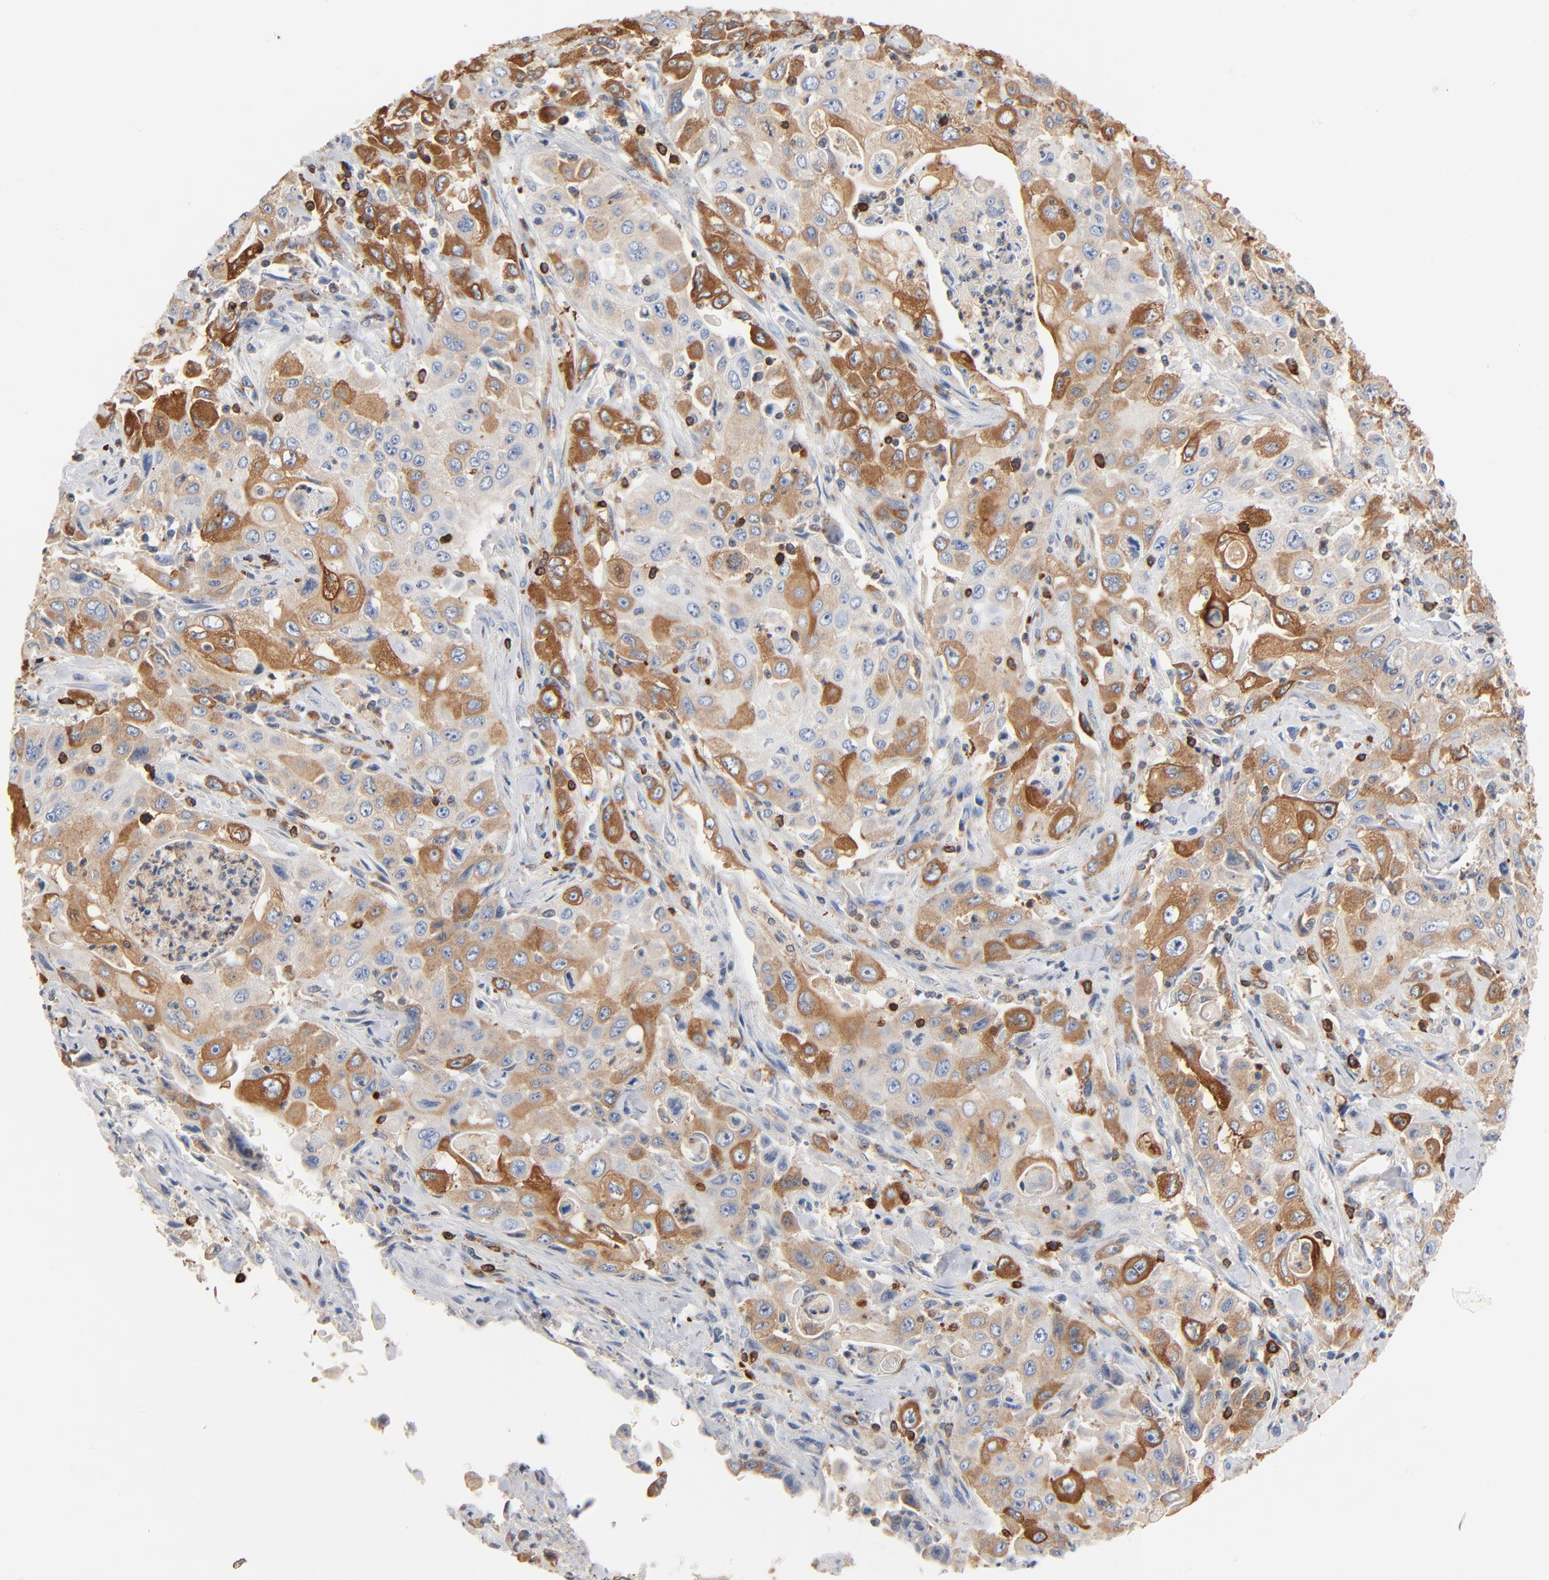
{"staining": {"intensity": "moderate", "quantity": ">75%", "location": "cytoplasmic/membranous"}, "tissue": "pancreatic cancer", "cell_type": "Tumor cells", "image_type": "cancer", "snomed": [{"axis": "morphology", "description": "Adenocarcinoma, NOS"}, {"axis": "topography", "description": "Pancreas"}], "caption": "The photomicrograph exhibits immunohistochemical staining of pancreatic cancer (adenocarcinoma). There is moderate cytoplasmic/membranous staining is present in approximately >75% of tumor cells. (brown staining indicates protein expression, while blue staining denotes nuclei).", "gene": "SH3KBP1", "patient": {"sex": "male", "age": 70}}